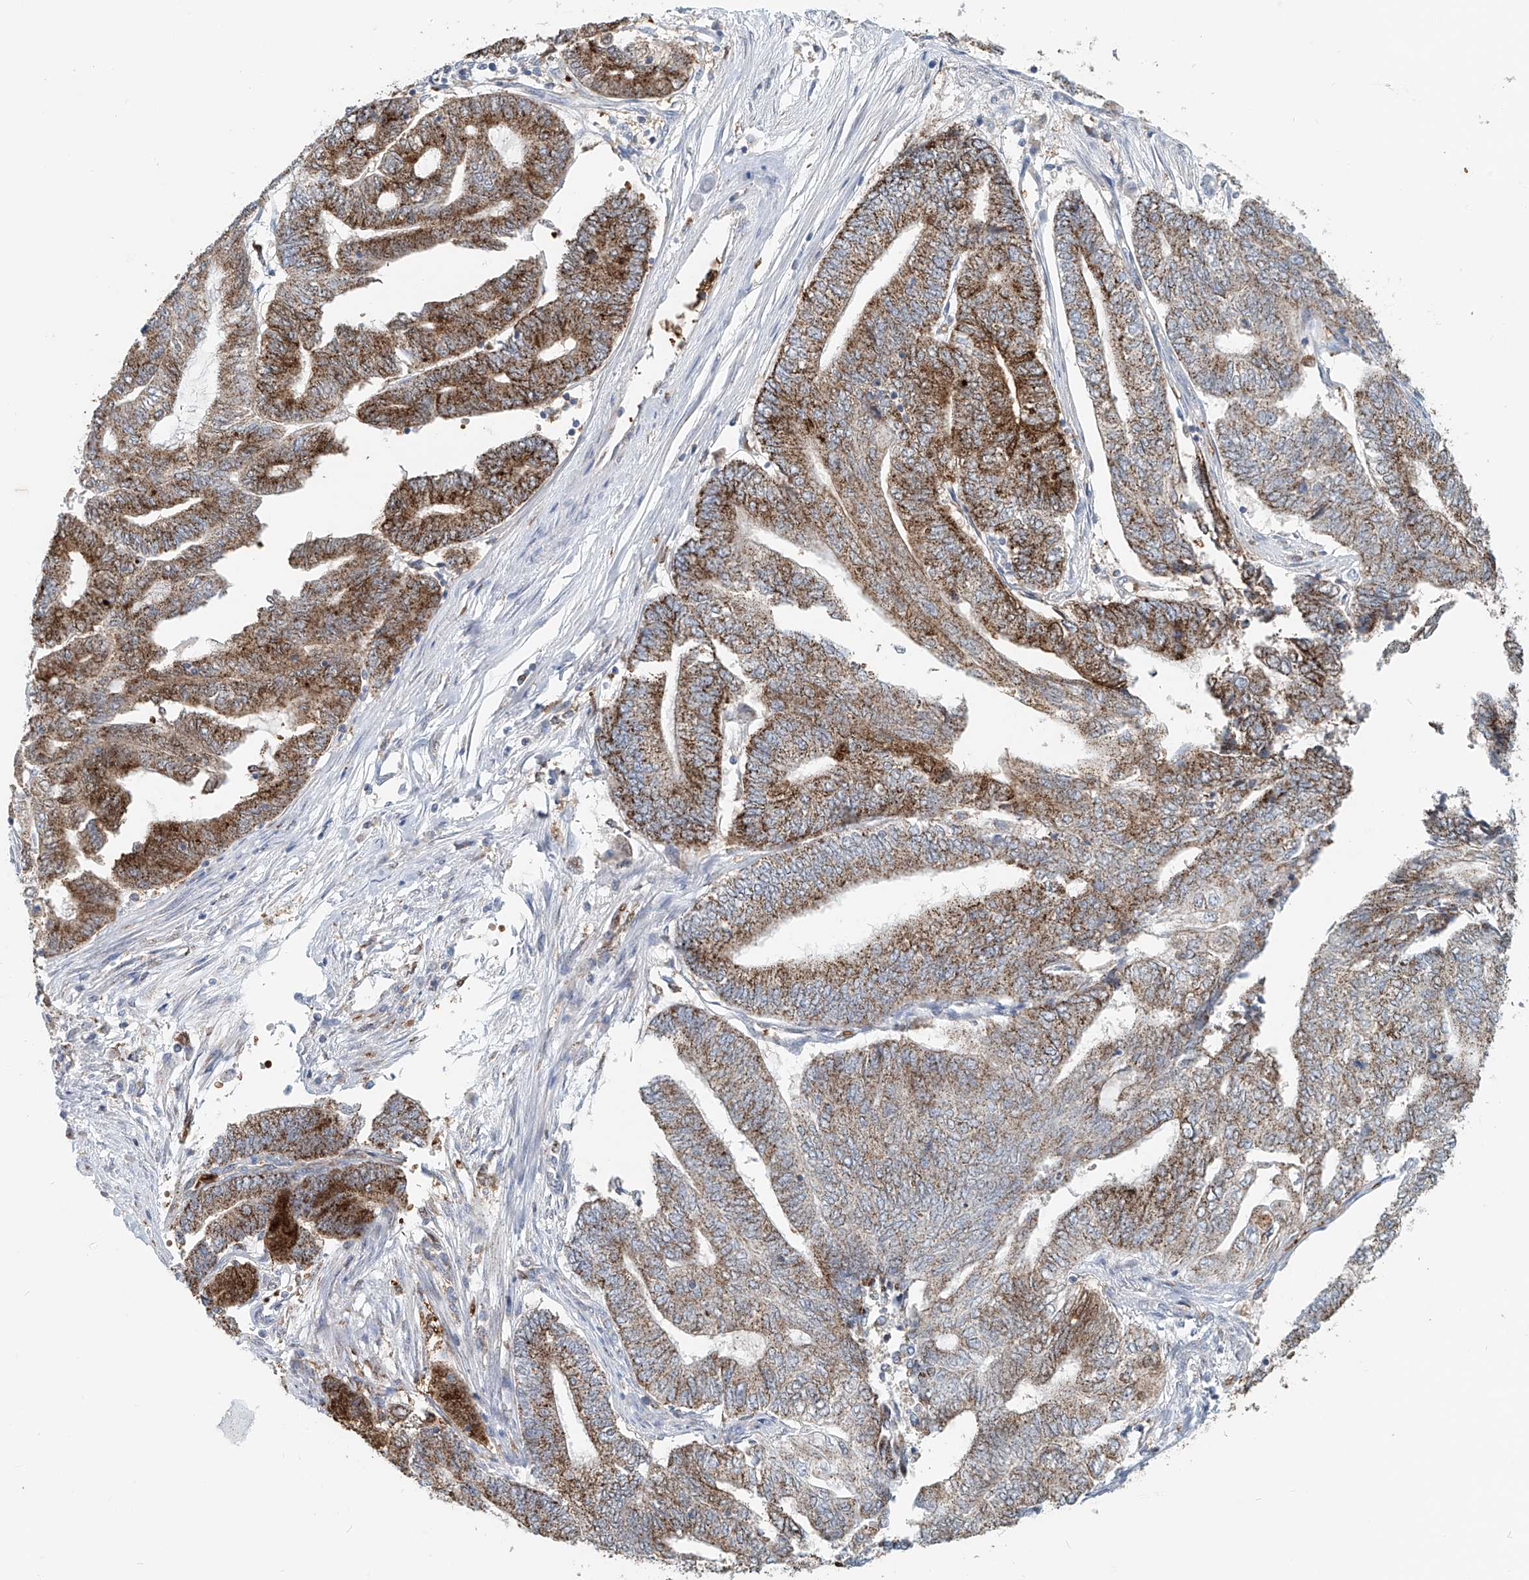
{"staining": {"intensity": "strong", "quantity": "25%-75%", "location": "cytoplasmic/membranous"}, "tissue": "endometrial cancer", "cell_type": "Tumor cells", "image_type": "cancer", "snomed": [{"axis": "morphology", "description": "Adenocarcinoma, NOS"}, {"axis": "topography", "description": "Uterus"}, {"axis": "topography", "description": "Endometrium"}], "caption": "A micrograph of endometrial cancer stained for a protein shows strong cytoplasmic/membranous brown staining in tumor cells.", "gene": "PTPRA", "patient": {"sex": "female", "age": 70}}